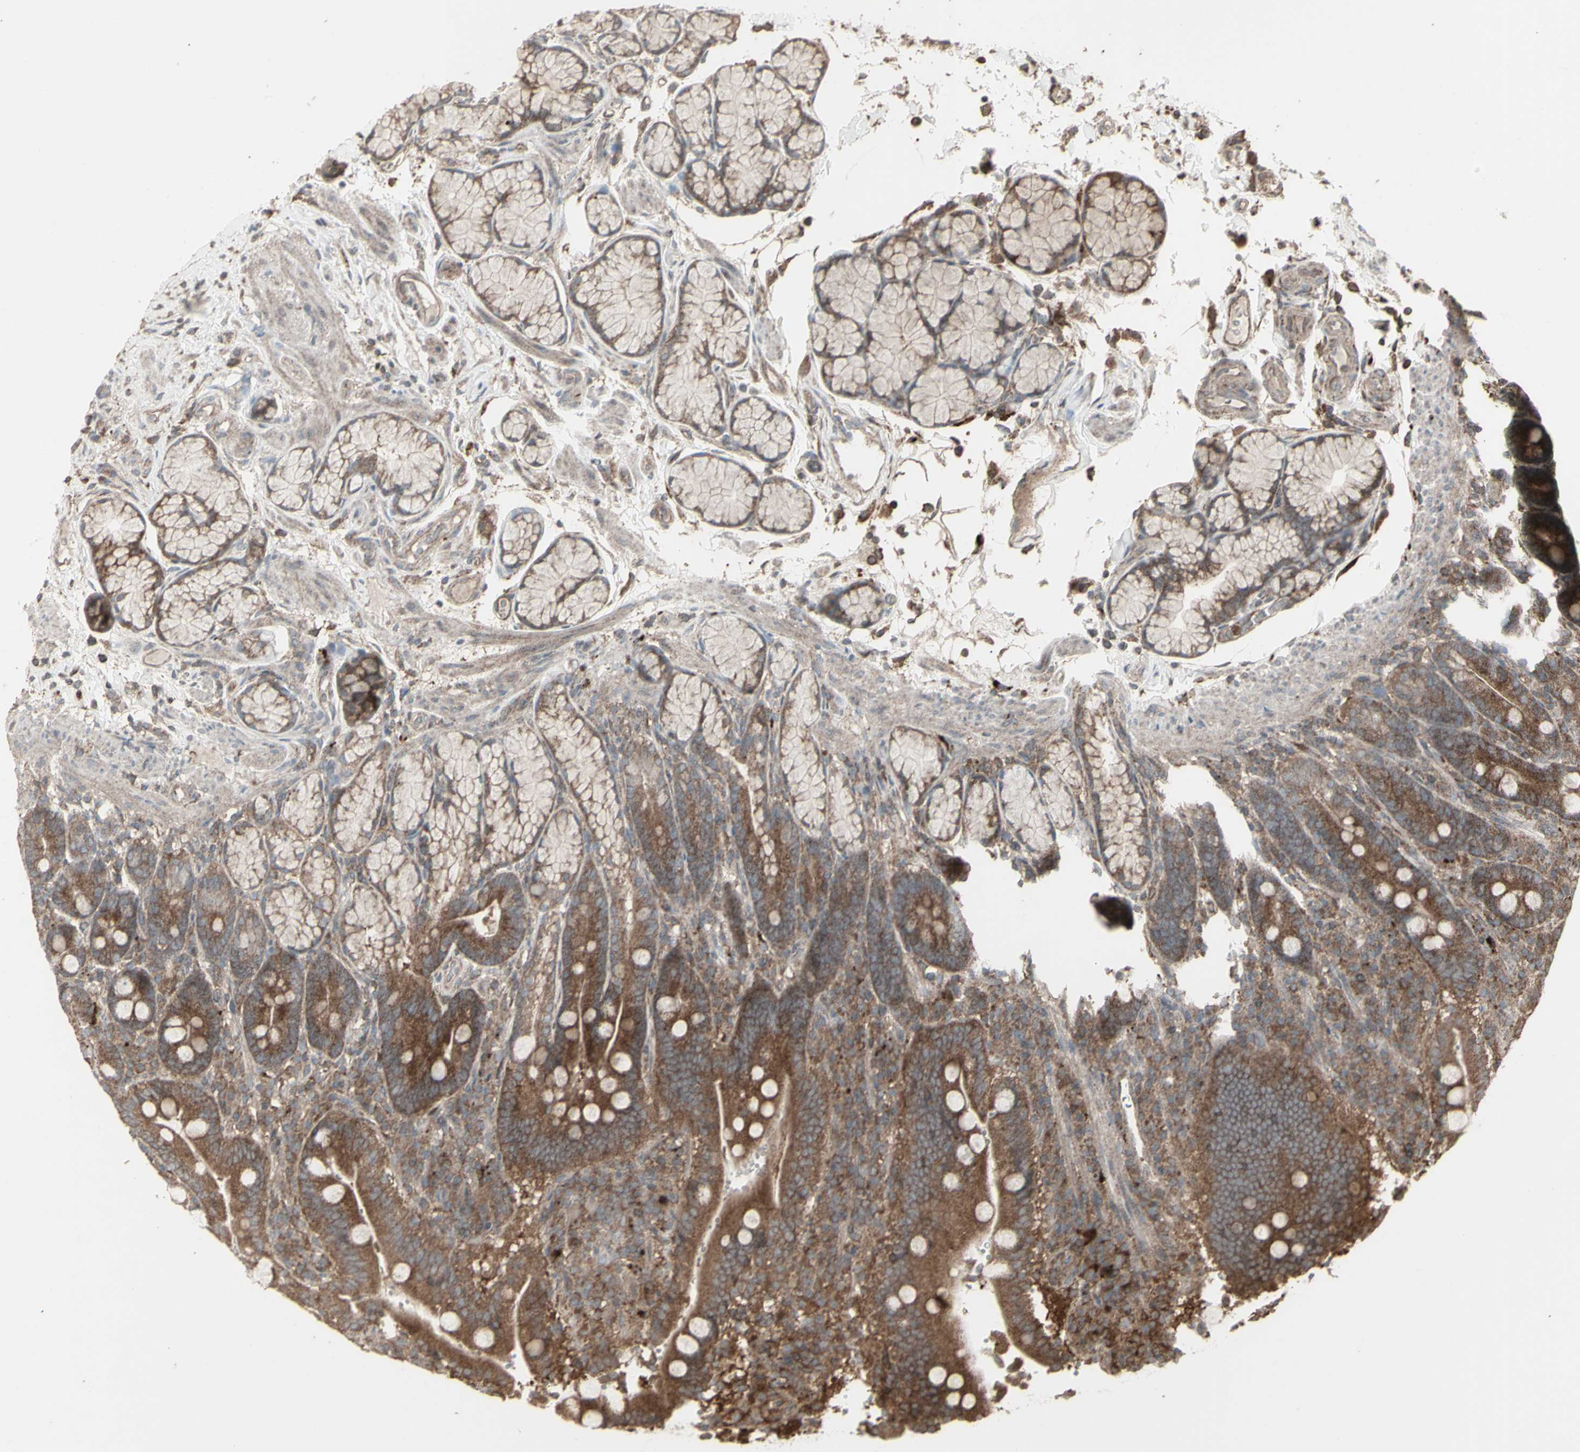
{"staining": {"intensity": "strong", "quantity": ">75%", "location": "cytoplasmic/membranous"}, "tissue": "duodenum", "cell_type": "Glandular cells", "image_type": "normal", "snomed": [{"axis": "morphology", "description": "Normal tissue, NOS"}, {"axis": "topography", "description": "Small intestine, NOS"}], "caption": "Strong cytoplasmic/membranous positivity is identified in approximately >75% of glandular cells in benign duodenum.", "gene": "RNASEL", "patient": {"sex": "female", "age": 71}}